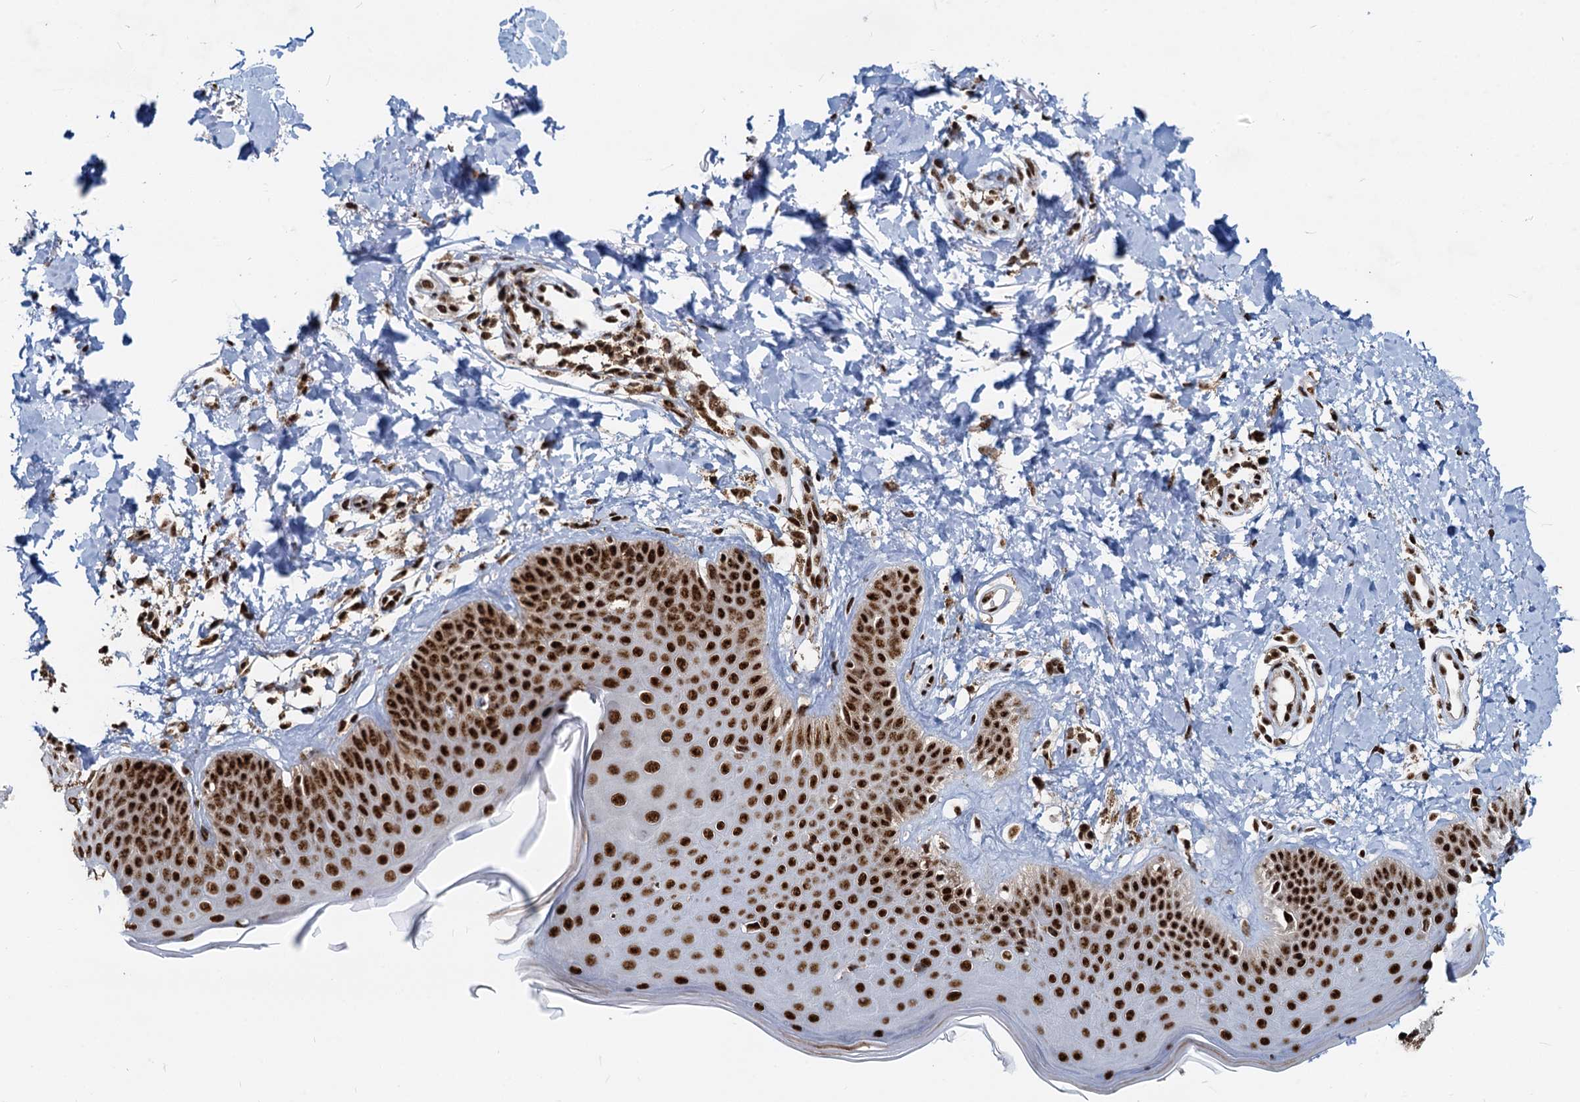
{"staining": {"intensity": "strong", "quantity": ">75%", "location": "nuclear"}, "tissue": "skin", "cell_type": "Fibroblasts", "image_type": "normal", "snomed": [{"axis": "morphology", "description": "Normal tissue, NOS"}, {"axis": "topography", "description": "Skin"}], "caption": "Immunohistochemistry micrograph of benign skin: human skin stained using immunohistochemistry (IHC) shows high levels of strong protein expression localized specifically in the nuclear of fibroblasts, appearing as a nuclear brown color.", "gene": "RBM26", "patient": {"sex": "male", "age": 52}}